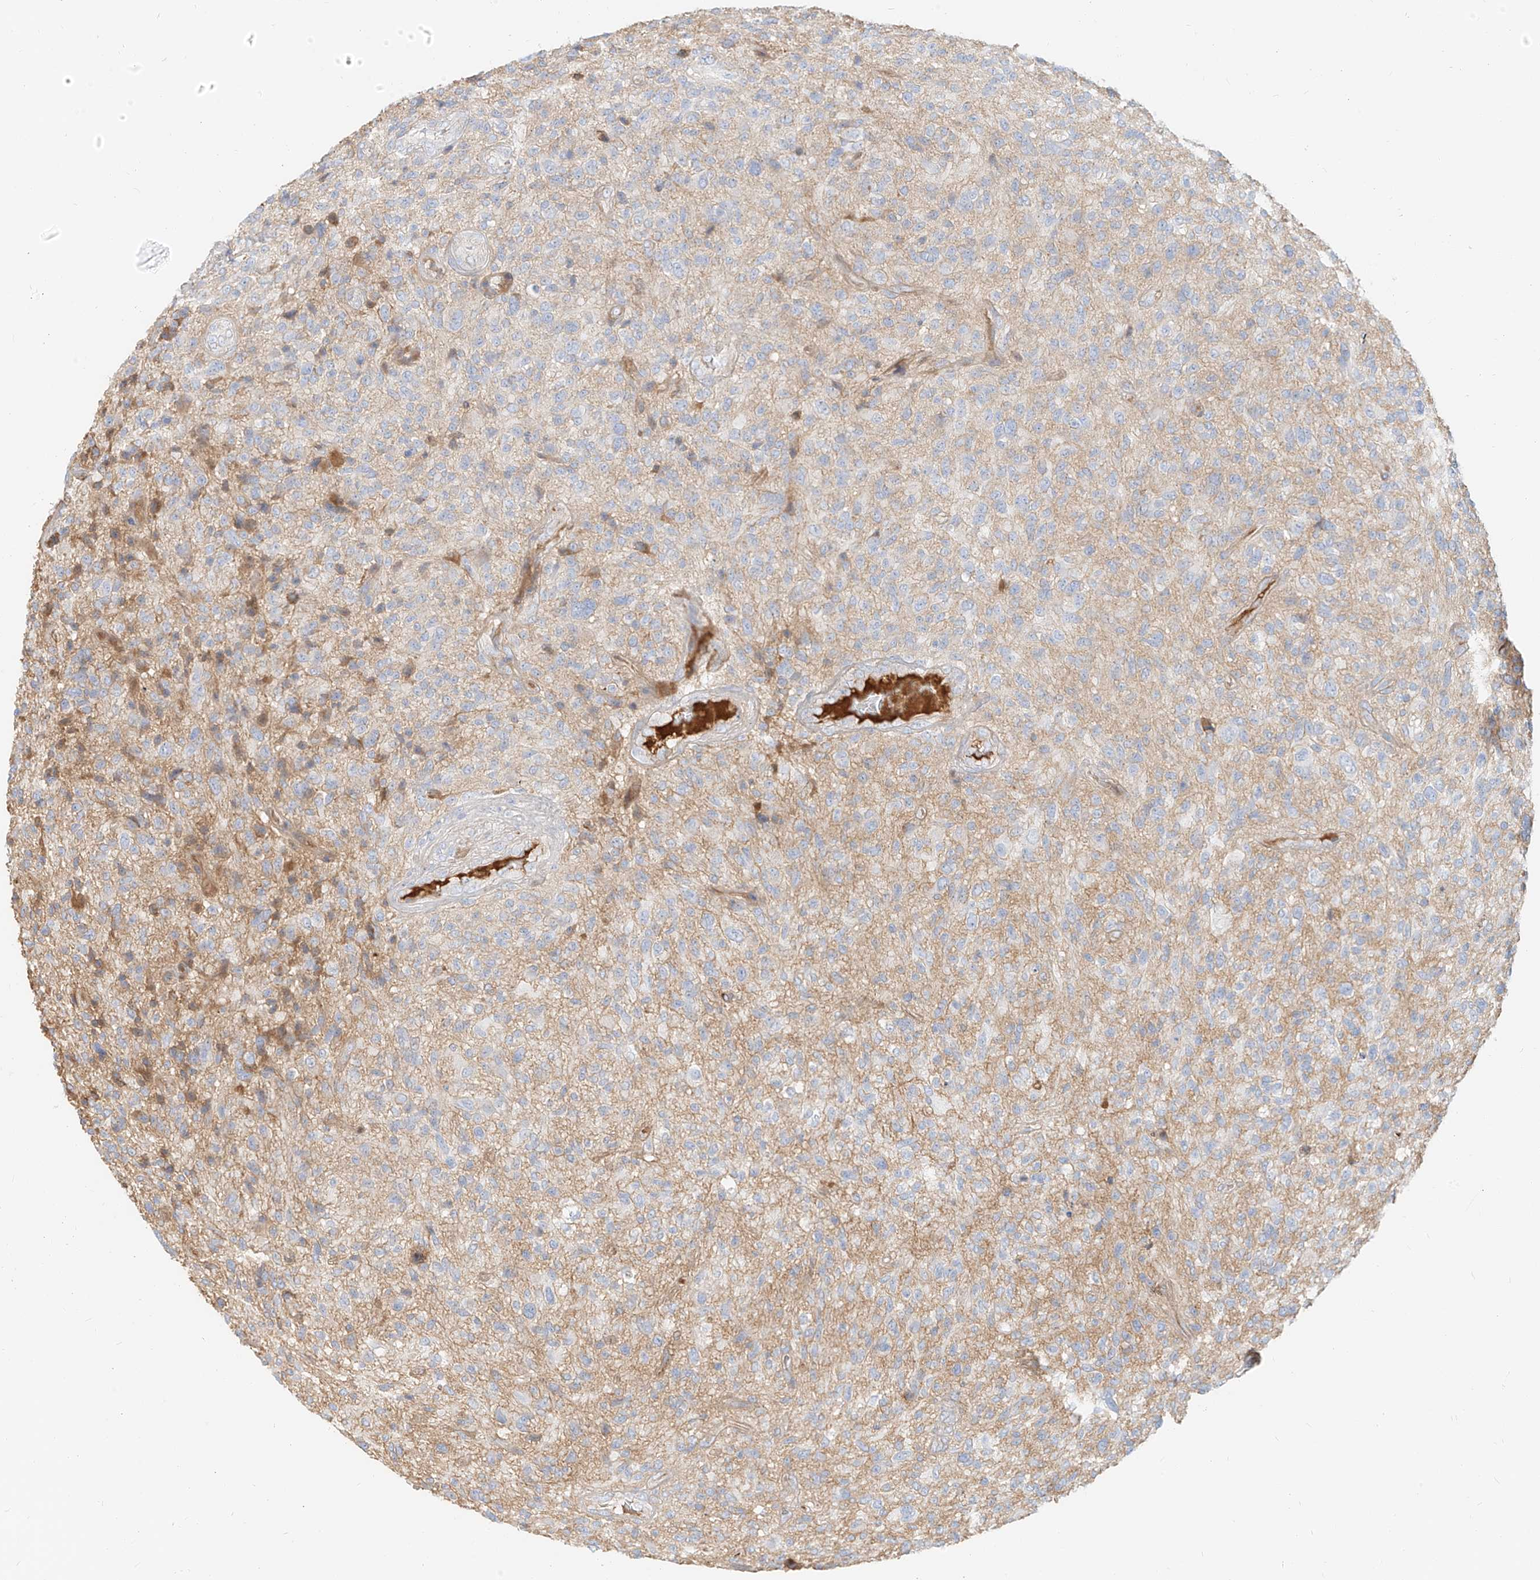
{"staining": {"intensity": "negative", "quantity": "none", "location": "none"}, "tissue": "glioma", "cell_type": "Tumor cells", "image_type": "cancer", "snomed": [{"axis": "morphology", "description": "Glioma, malignant, High grade"}, {"axis": "topography", "description": "Brain"}], "caption": "The histopathology image shows no significant positivity in tumor cells of glioma.", "gene": "OCSTAMP", "patient": {"sex": "male", "age": 47}}